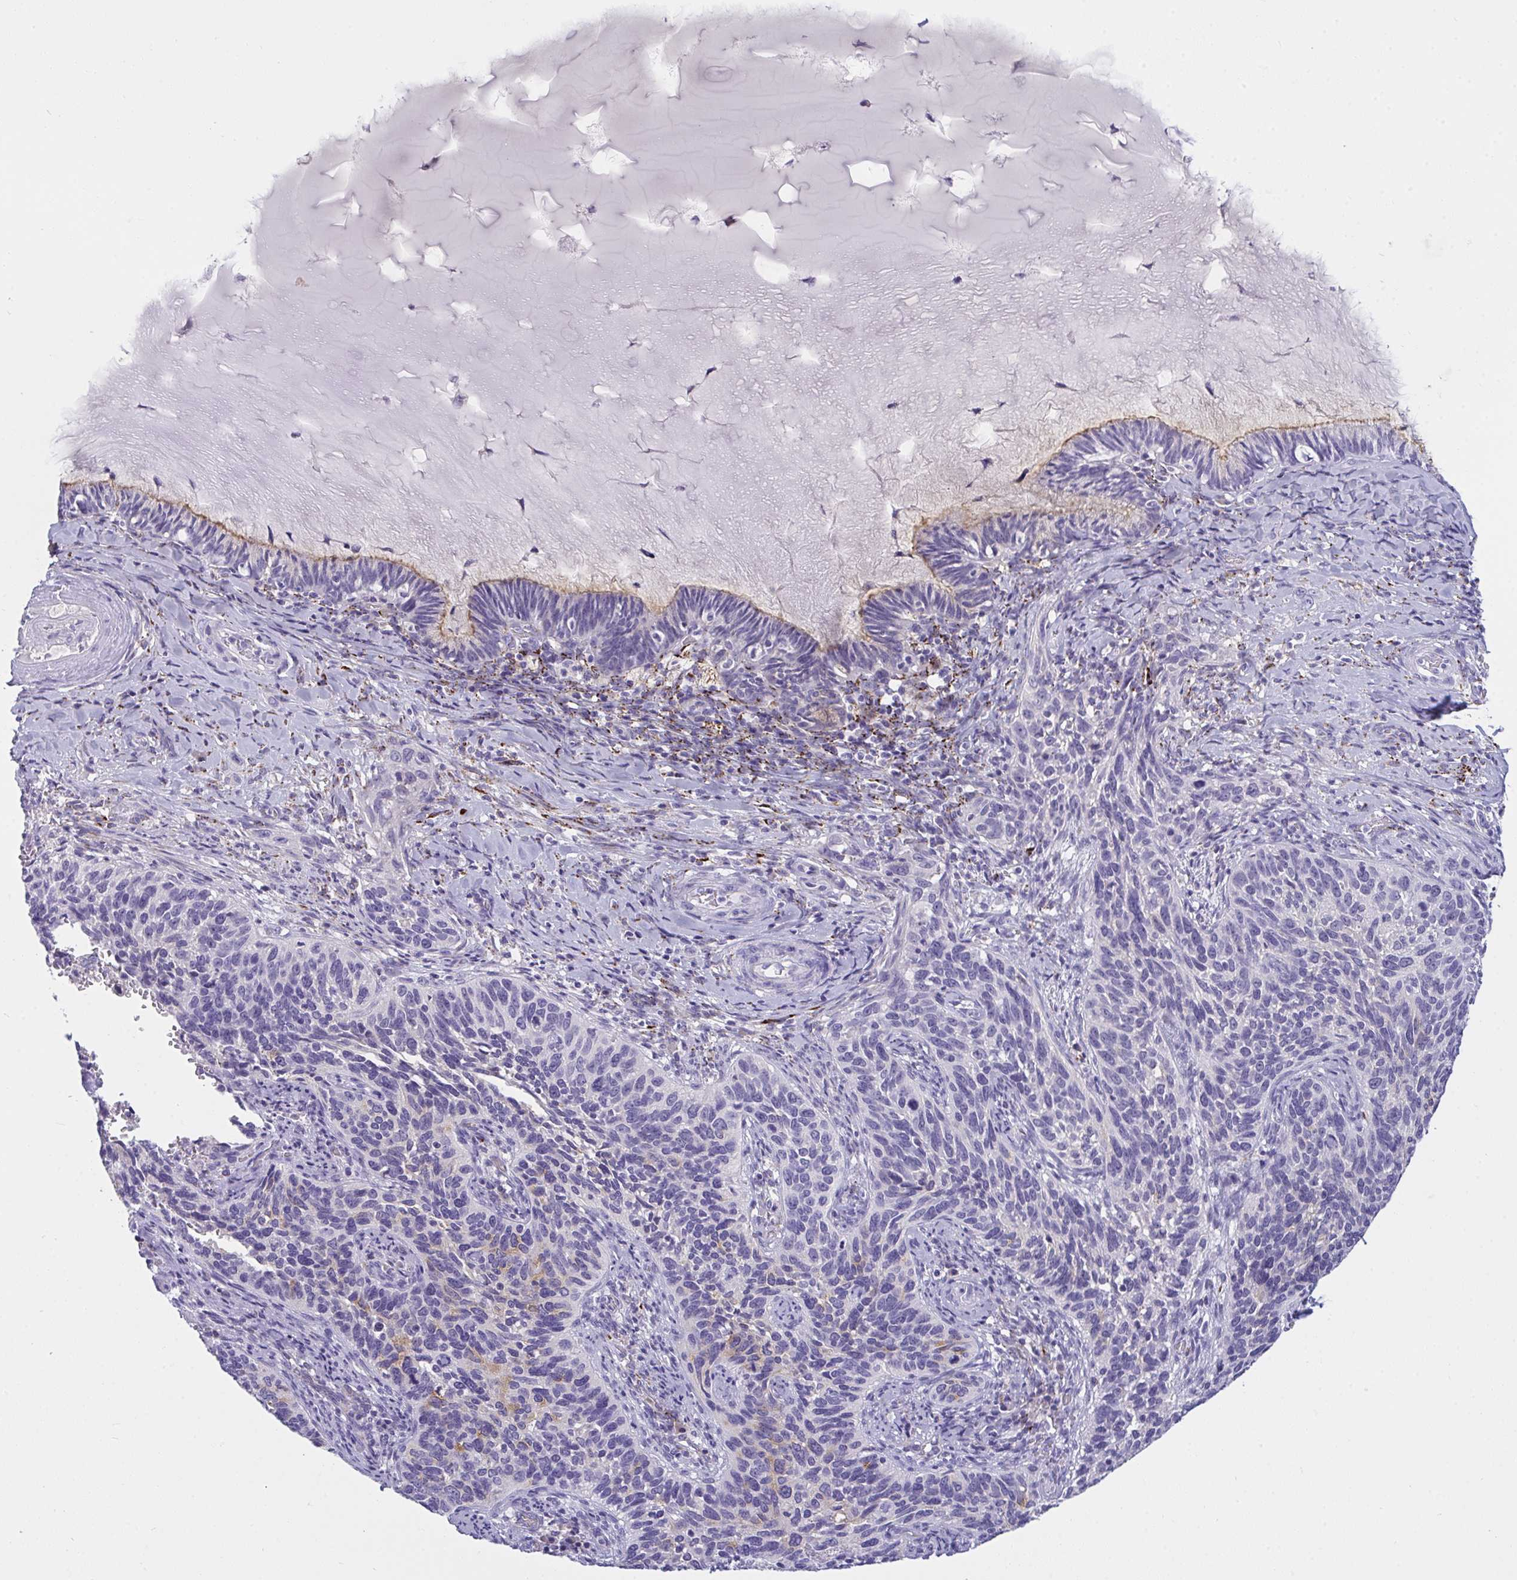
{"staining": {"intensity": "weak", "quantity": "<25%", "location": "cytoplasmic/membranous"}, "tissue": "cervical cancer", "cell_type": "Tumor cells", "image_type": "cancer", "snomed": [{"axis": "morphology", "description": "Squamous cell carcinoma, NOS"}, {"axis": "topography", "description": "Cervix"}], "caption": "Cervical cancer was stained to show a protein in brown. There is no significant staining in tumor cells.", "gene": "SEMA6B", "patient": {"sex": "female", "age": 51}}